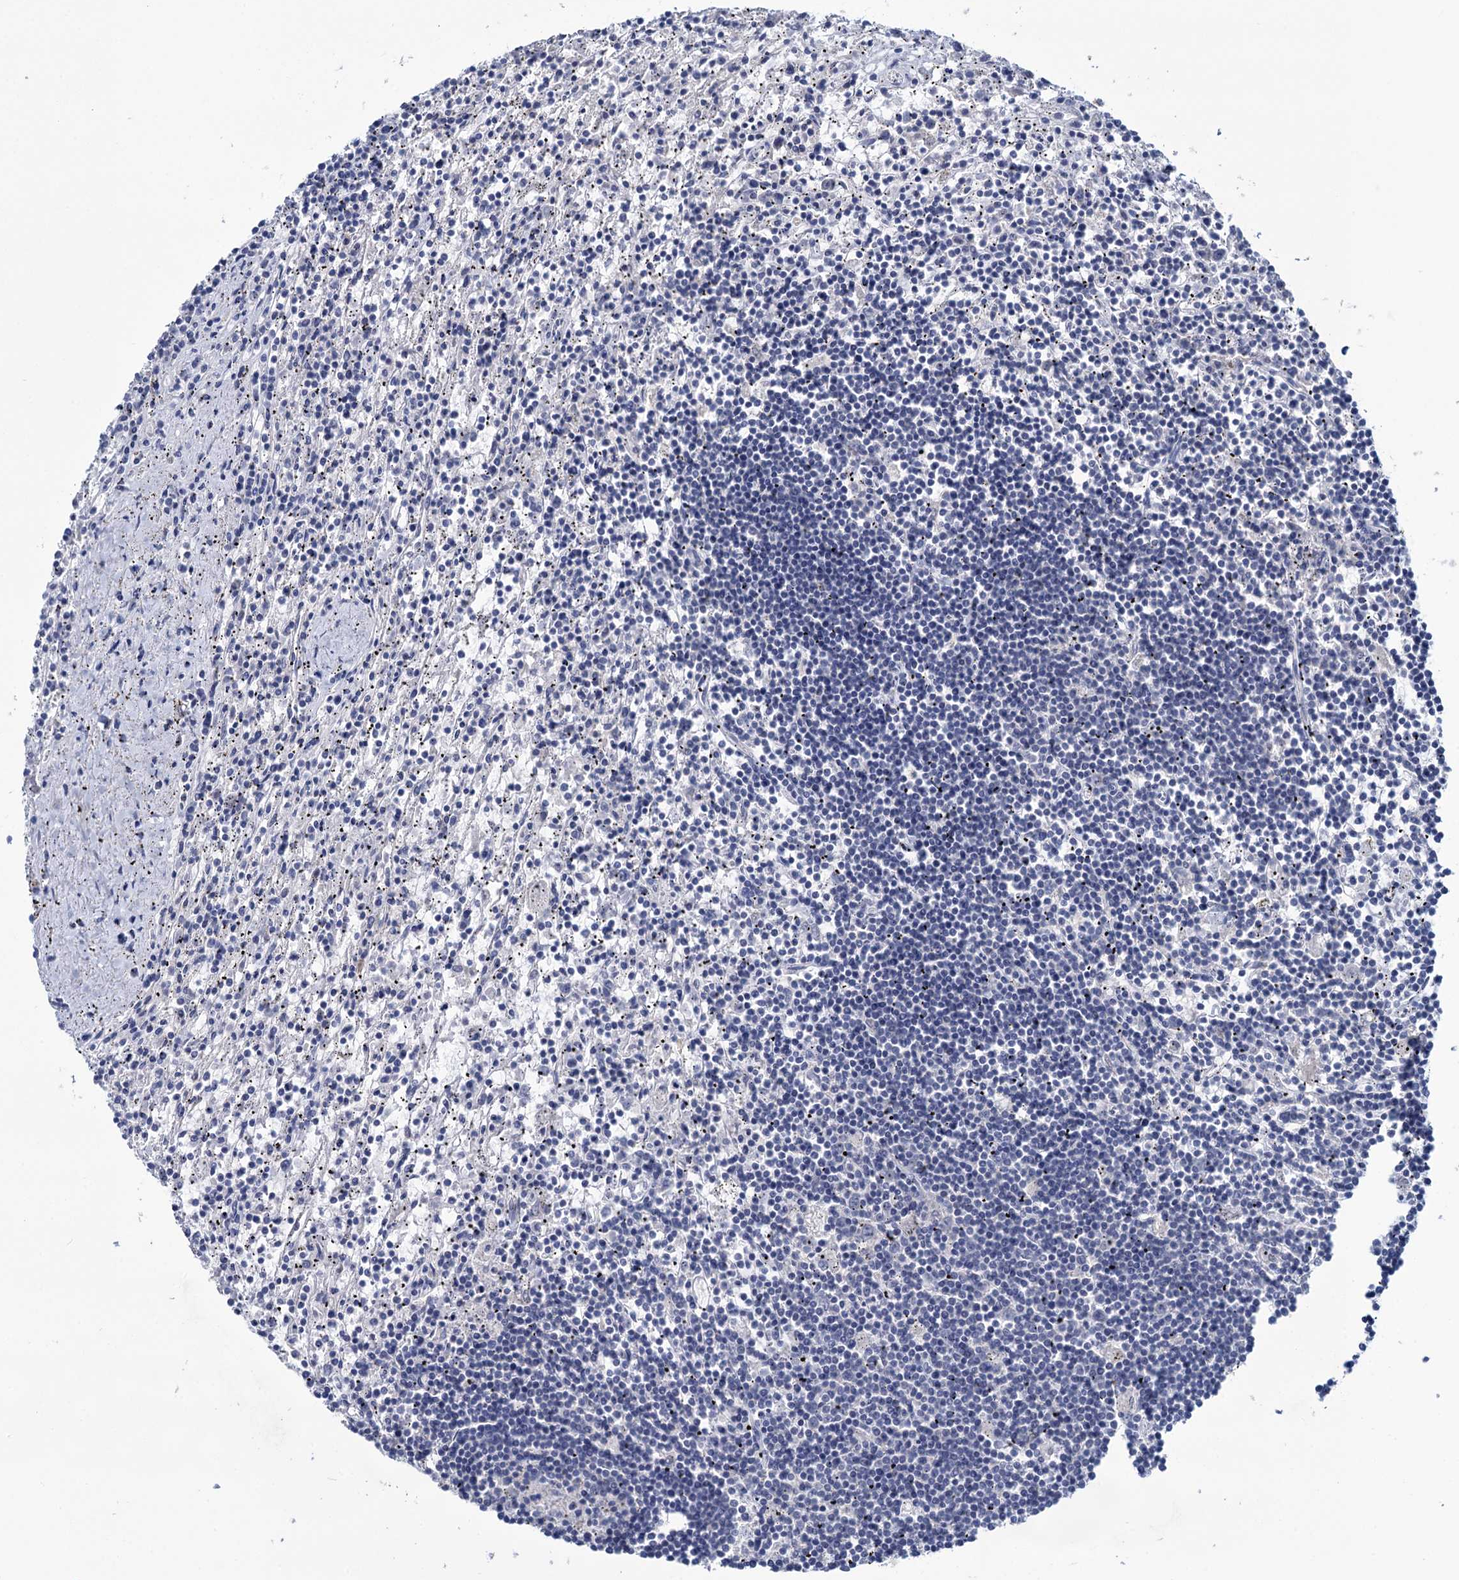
{"staining": {"intensity": "negative", "quantity": "none", "location": "none"}, "tissue": "lymphoma", "cell_type": "Tumor cells", "image_type": "cancer", "snomed": [{"axis": "morphology", "description": "Malignant lymphoma, non-Hodgkin's type, Low grade"}, {"axis": "topography", "description": "Spleen"}], "caption": "Tumor cells show no significant expression in lymphoma.", "gene": "GSTM2", "patient": {"sex": "male", "age": 76}}